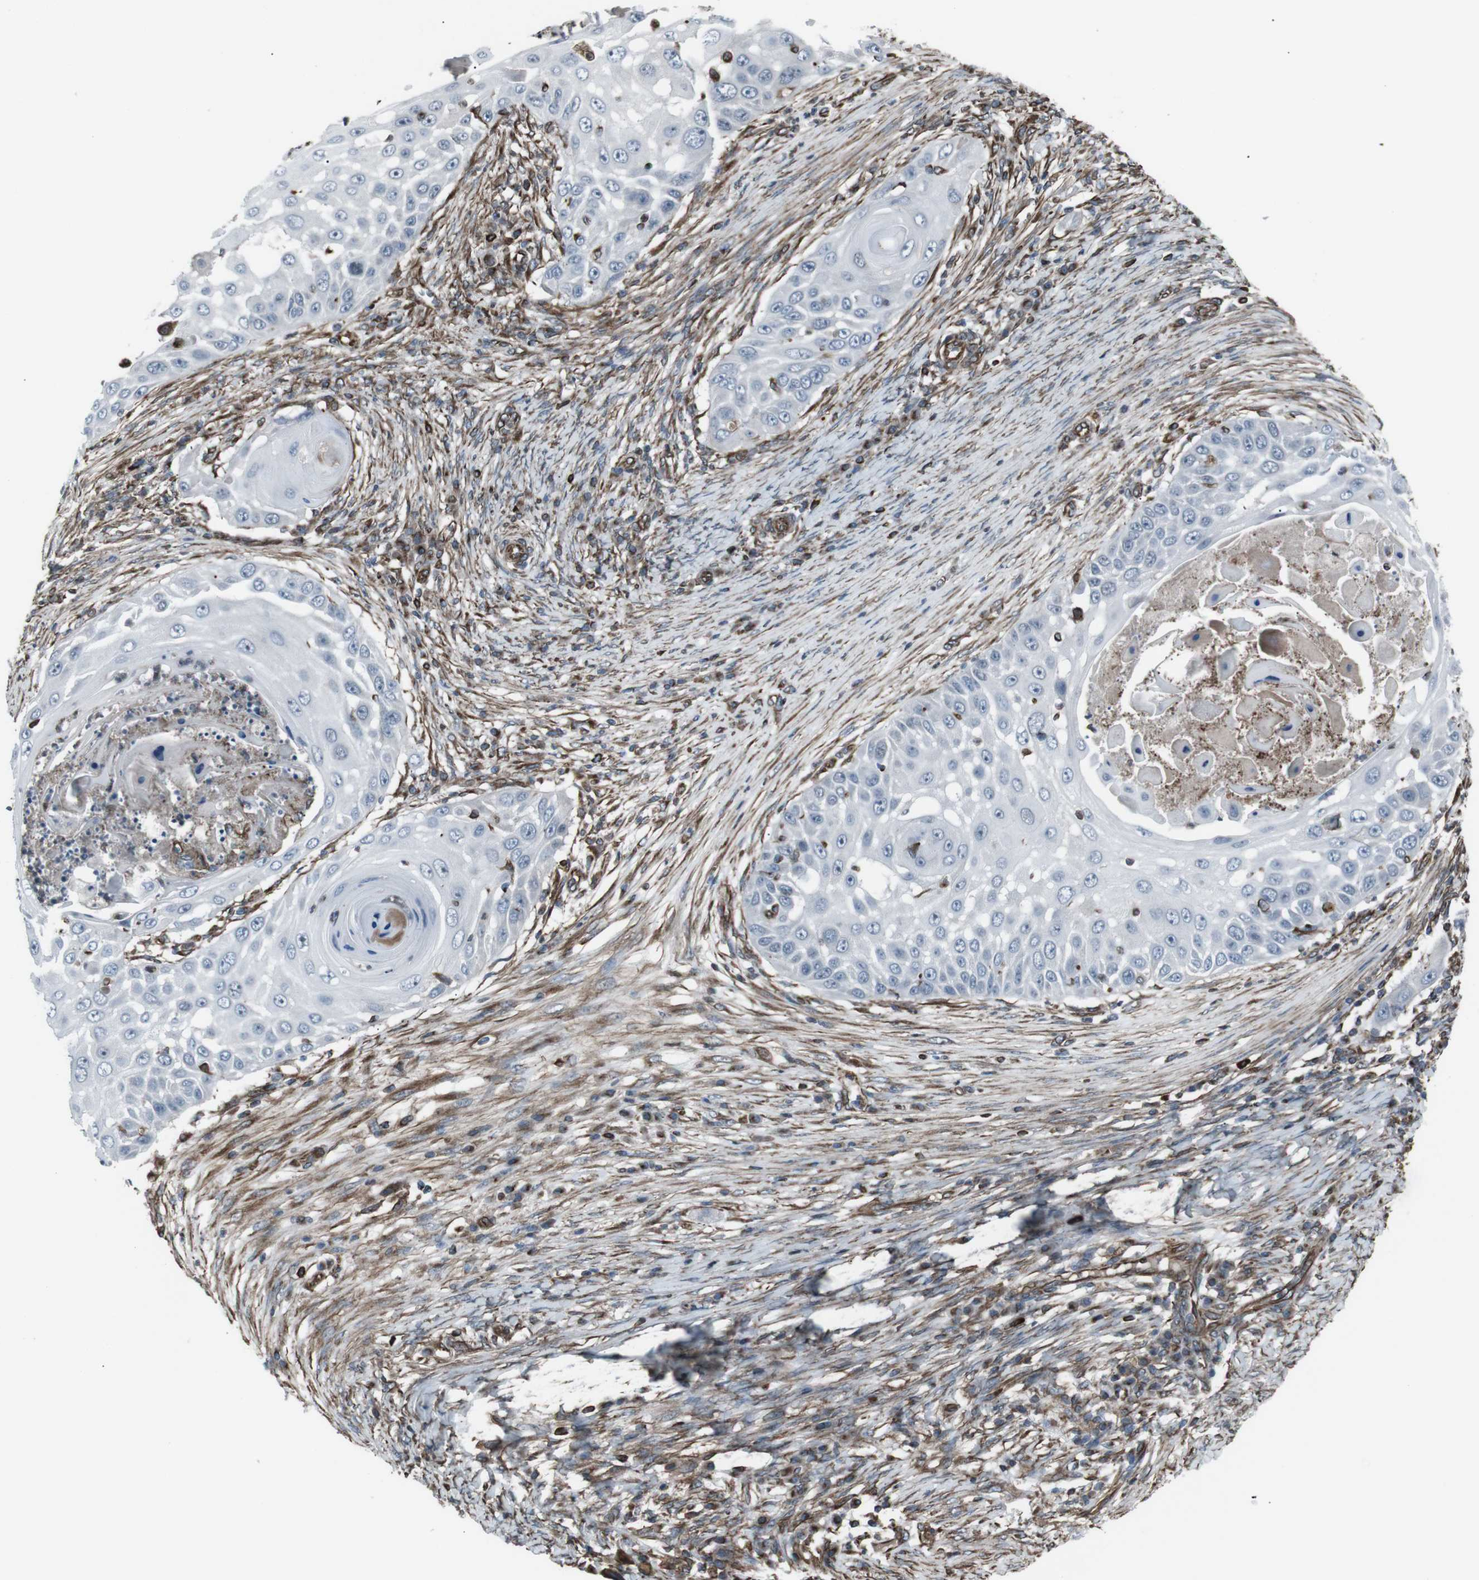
{"staining": {"intensity": "negative", "quantity": "none", "location": "none"}, "tissue": "skin cancer", "cell_type": "Tumor cells", "image_type": "cancer", "snomed": [{"axis": "morphology", "description": "Squamous cell carcinoma, NOS"}, {"axis": "topography", "description": "Skin"}], "caption": "Image shows no significant protein staining in tumor cells of squamous cell carcinoma (skin). (DAB immunohistochemistry, high magnification).", "gene": "TMEM141", "patient": {"sex": "female", "age": 44}}